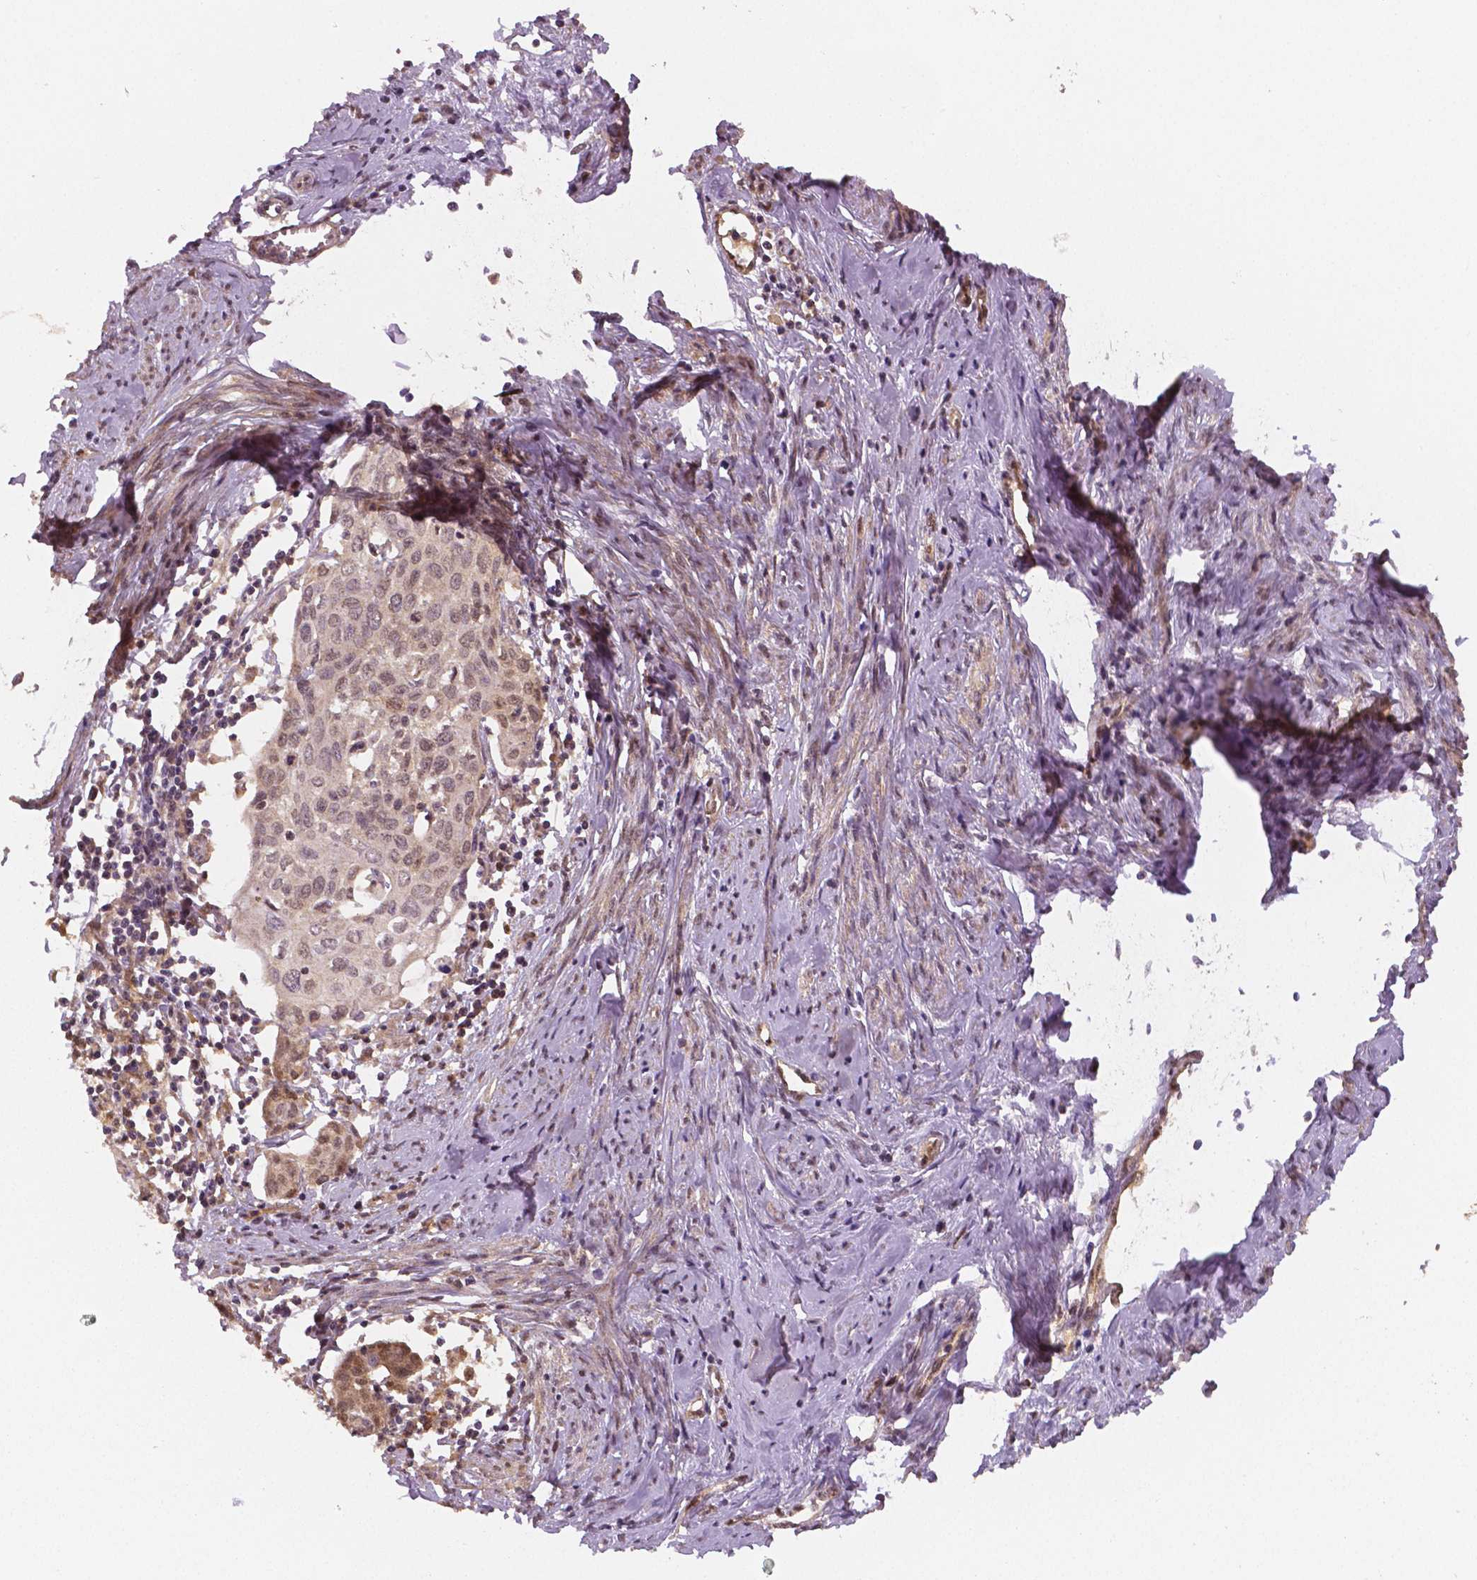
{"staining": {"intensity": "negative", "quantity": "none", "location": "none"}, "tissue": "cervical cancer", "cell_type": "Tumor cells", "image_type": "cancer", "snomed": [{"axis": "morphology", "description": "Squamous cell carcinoma, NOS"}, {"axis": "topography", "description": "Cervix"}], "caption": "Tumor cells show no significant positivity in cervical cancer. (DAB (3,3'-diaminobenzidine) immunohistochemistry (IHC) visualized using brightfield microscopy, high magnification).", "gene": "STAT3", "patient": {"sex": "female", "age": 62}}